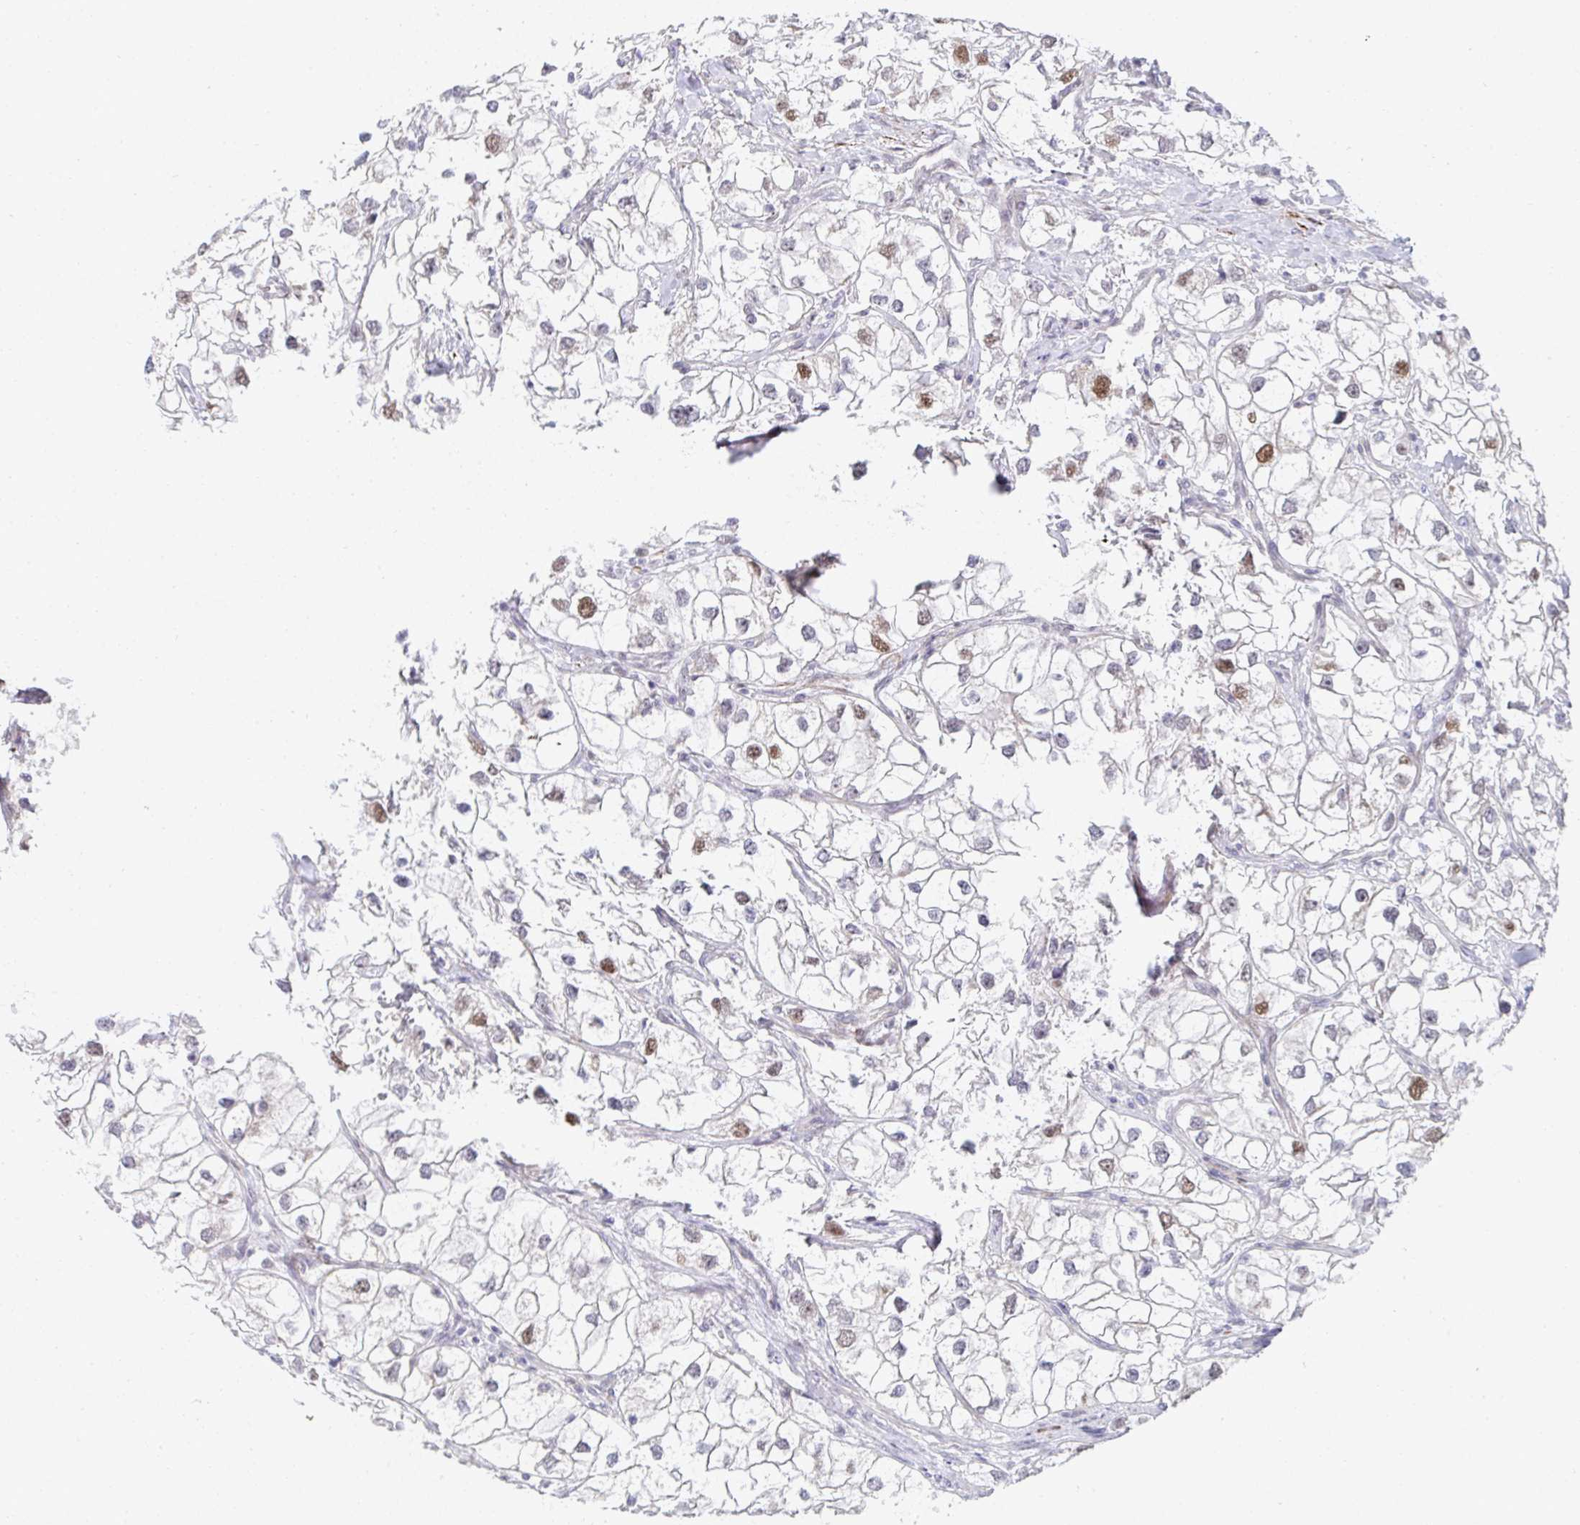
{"staining": {"intensity": "moderate", "quantity": "<25%", "location": "nuclear"}, "tissue": "renal cancer", "cell_type": "Tumor cells", "image_type": "cancer", "snomed": [{"axis": "morphology", "description": "Adenocarcinoma, NOS"}, {"axis": "topography", "description": "Kidney"}], "caption": "Immunohistochemistry (IHC) (DAB (3,3'-diaminobenzidine)) staining of adenocarcinoma (renal) reveals moderate nuclear protein expression in about <25% of tumor cells.", "gene": "GINS2", "patient": {"sex": "male", "age": 59}}